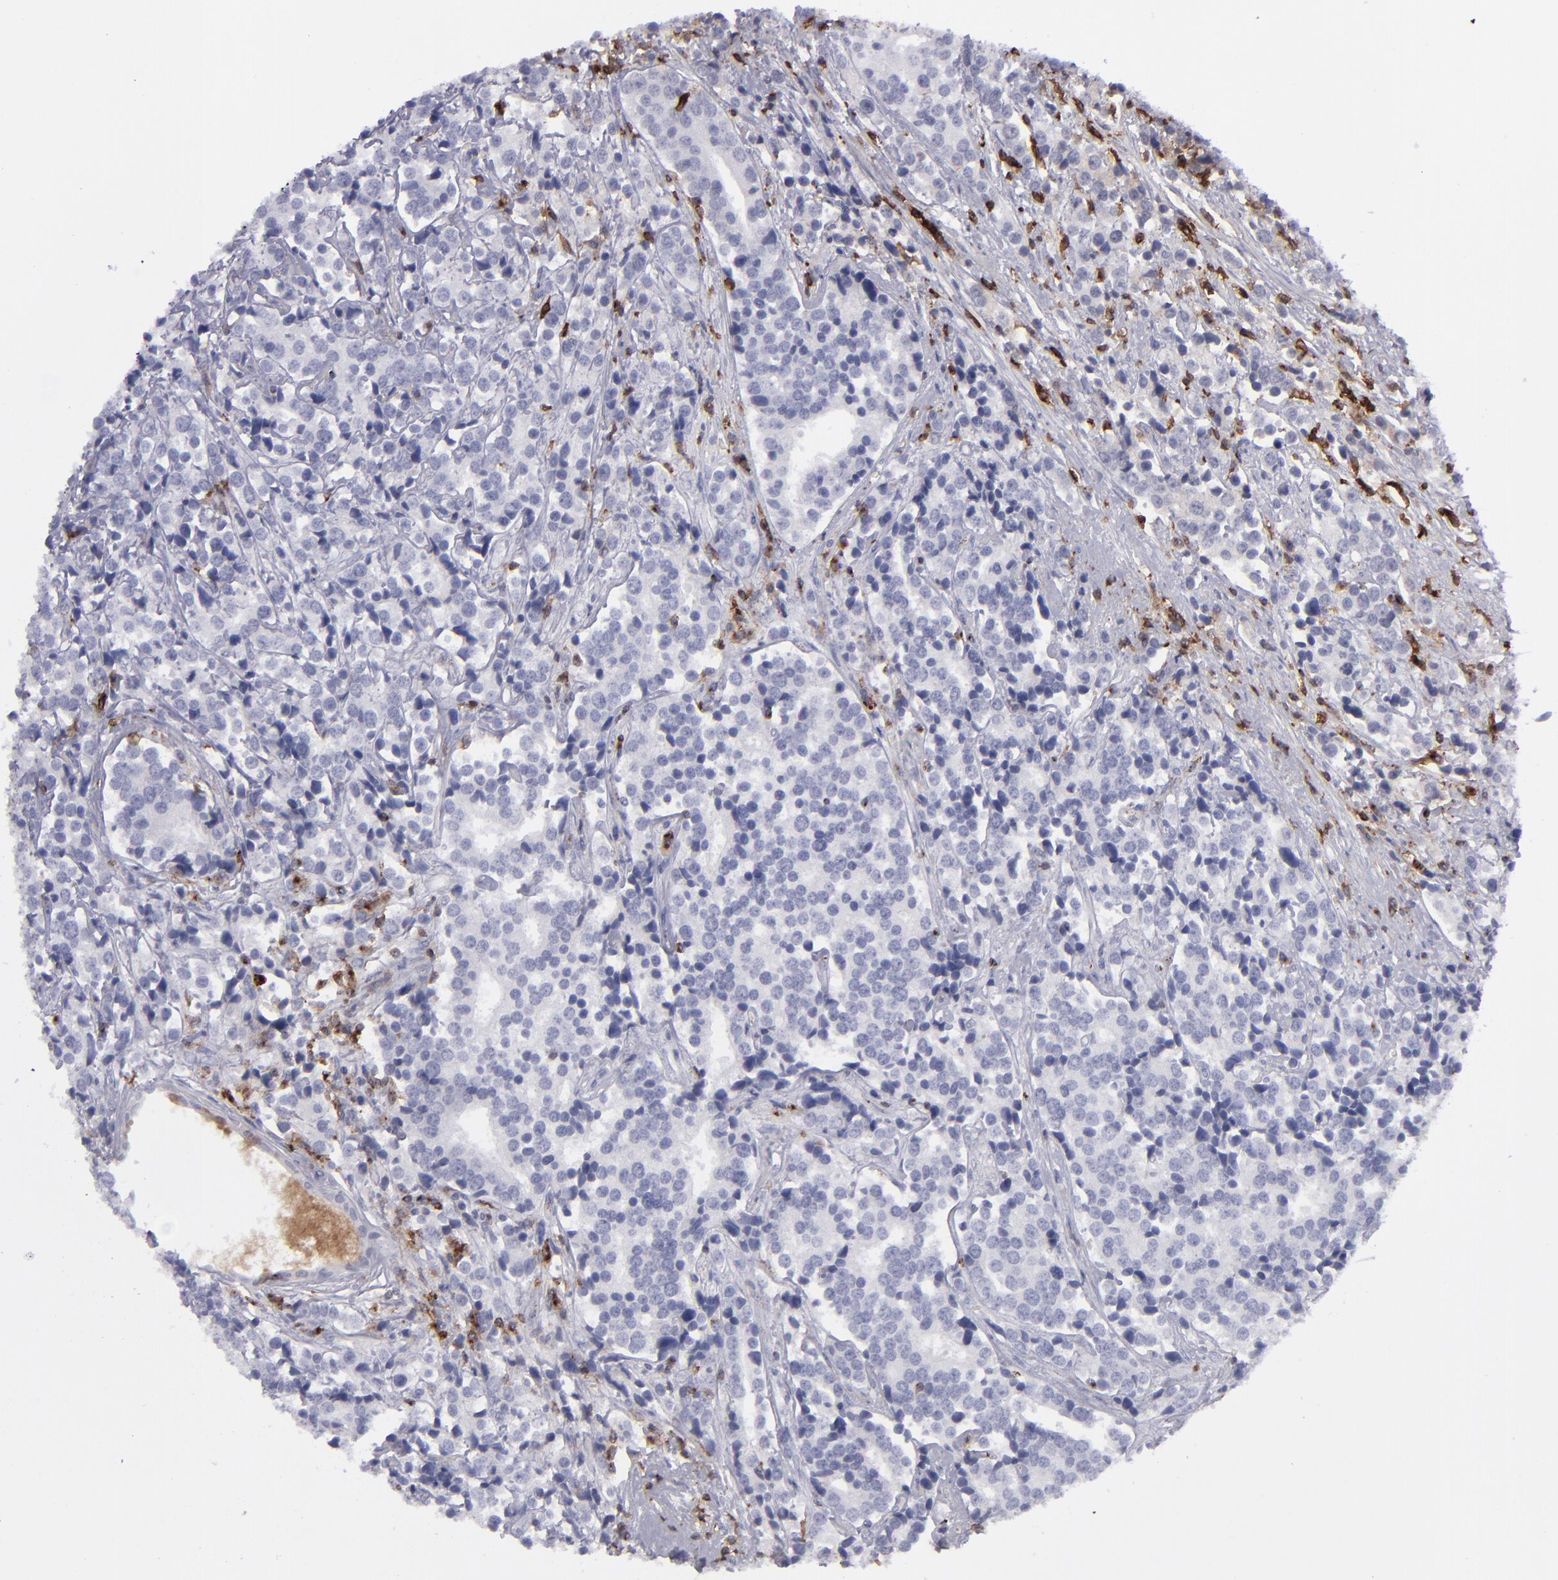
{"staining": {"intensity": "negative", "quantity": "none", "location": "none"}, "tissue": "prostate cancer", "cell_type": "Tumor cells", "image_type": "cancer", "snomed": [{"axis": "morphology", "description": "Adenocarcinoma, High grade"}, {"axis": "topography", "description": "Prostate"}], "caption": "Immunohistochemistry (IHC) micrograph of neoplastic tissue: human high-grade adenocarcinoma (prostate) stained with DAB (3,3'-diaminobenzidine) reveals no significant protein staining in tumor cells. (DAB (3,3'-diaminobenzidine) immunohistochemistry with hematoxylin counter stain).", "gene": "CD27", "patient": {"sex": "male", "age": 71}}